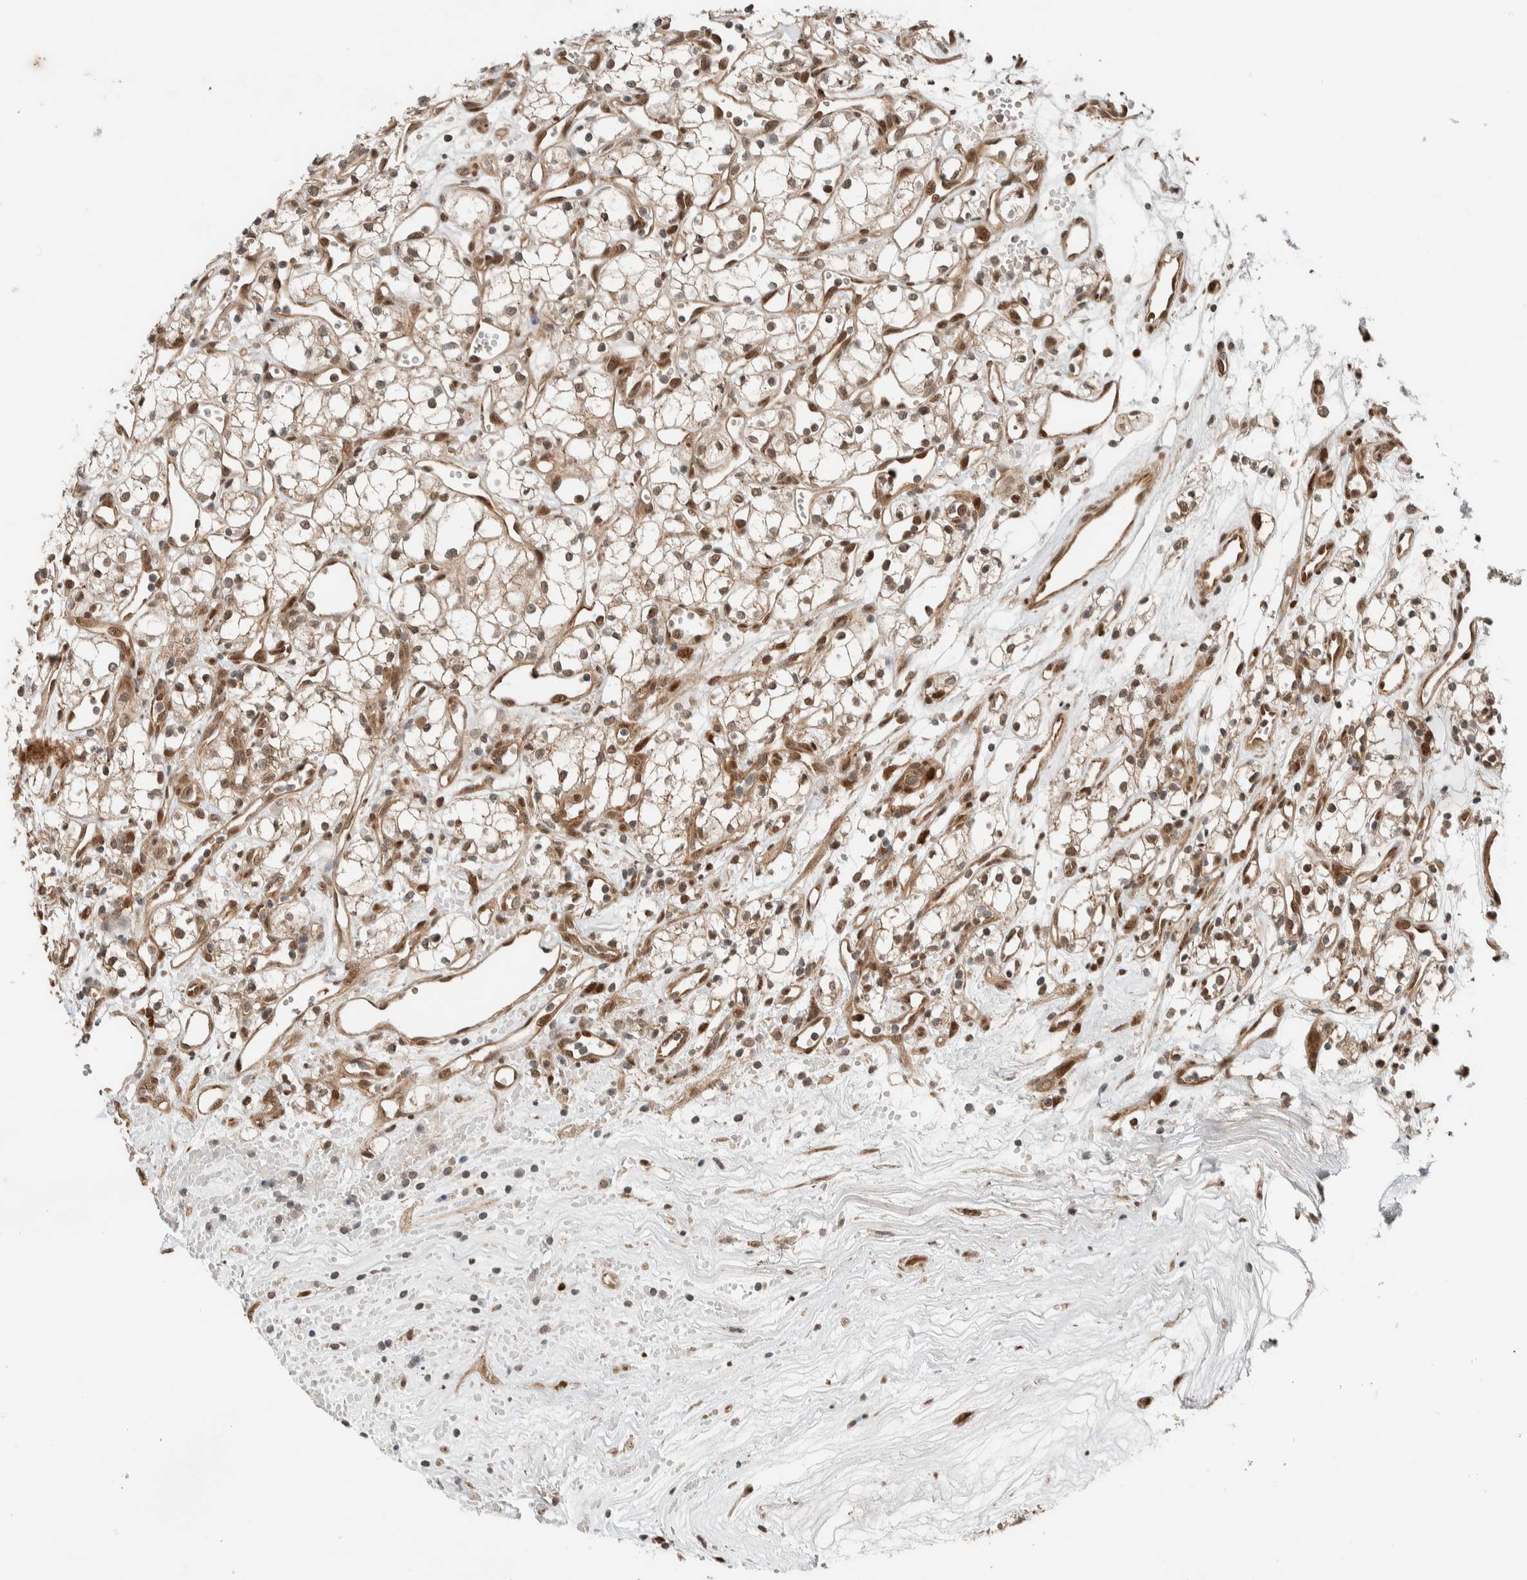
{"staining": {"intensity": "weak", "quantity": ">75%", "location": "nuclear"}, "tissue": "renal cancer", "cell_type": "Tumor cells", "image_type": "cancer", "snomed": [{"axis": "morphology", "description": "Adenocarcinoma, NOS"}, {"axis": "topography", "description": "Kidney"}], "caption": "This is an image of IHC staining of renal cancer, which shows weak expression in the nuclear of tumor cells.", "gene": "STXBP4", "patient": {"sex": "male", "age": 59}}